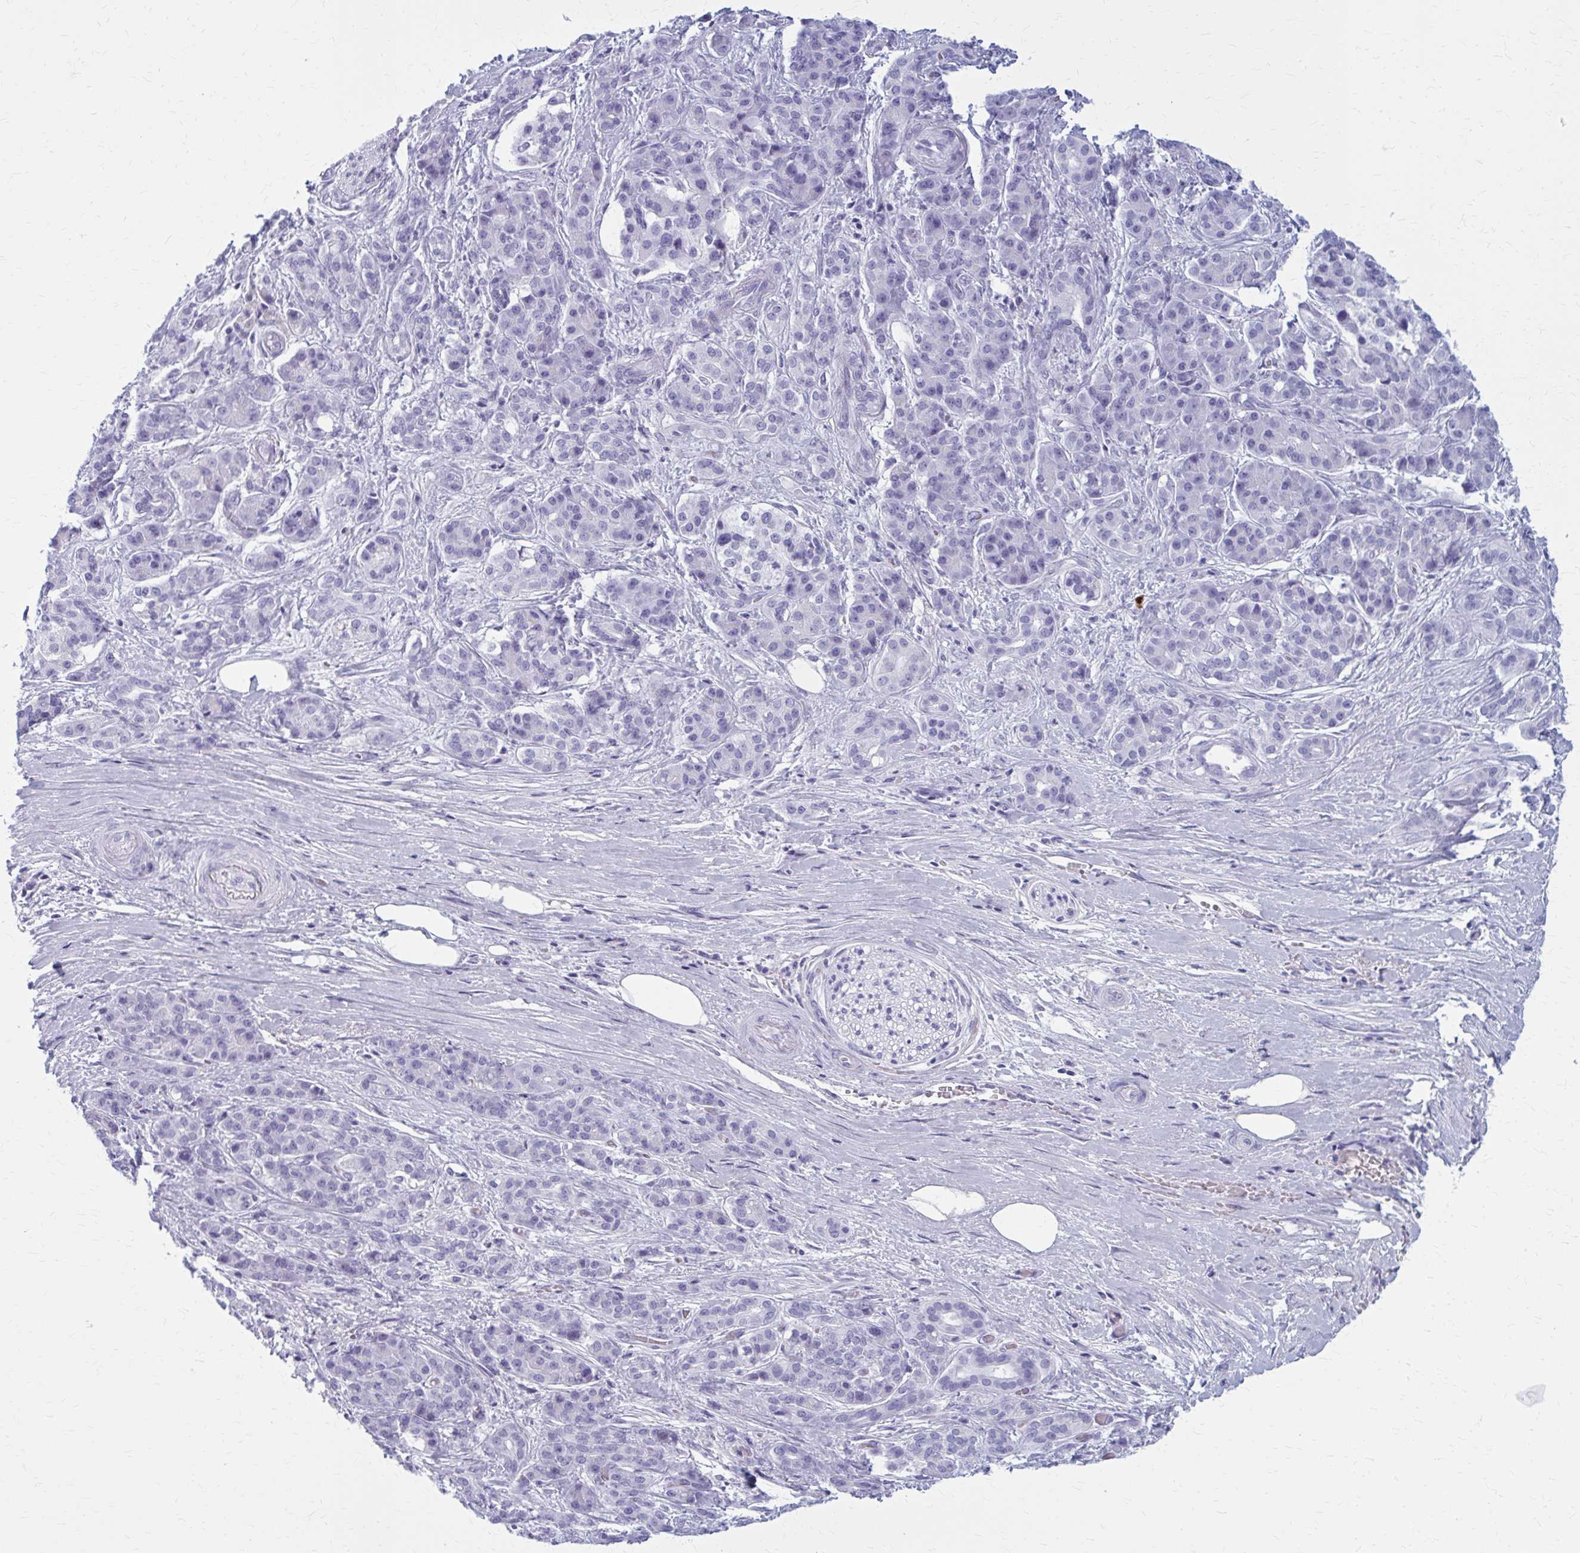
{"staining": {"intensity": "negative", "quantity": "none", "location": "none"}, "tissue": "pancreatic cancer", "cell_type": "Tumor cells", "image_type": "cancer", "snomed": [{"axis": "morphology", "description": "Adenocarcinoma, NOS"}, {"axis": "topography", "description": "Pancreas"}], "caption": "Tumor cells show no significant protein staining in pancreatic adenocarcinoma.", "gene": "ZDHHC7", "patient": {"sex": "male", "age": 57}}